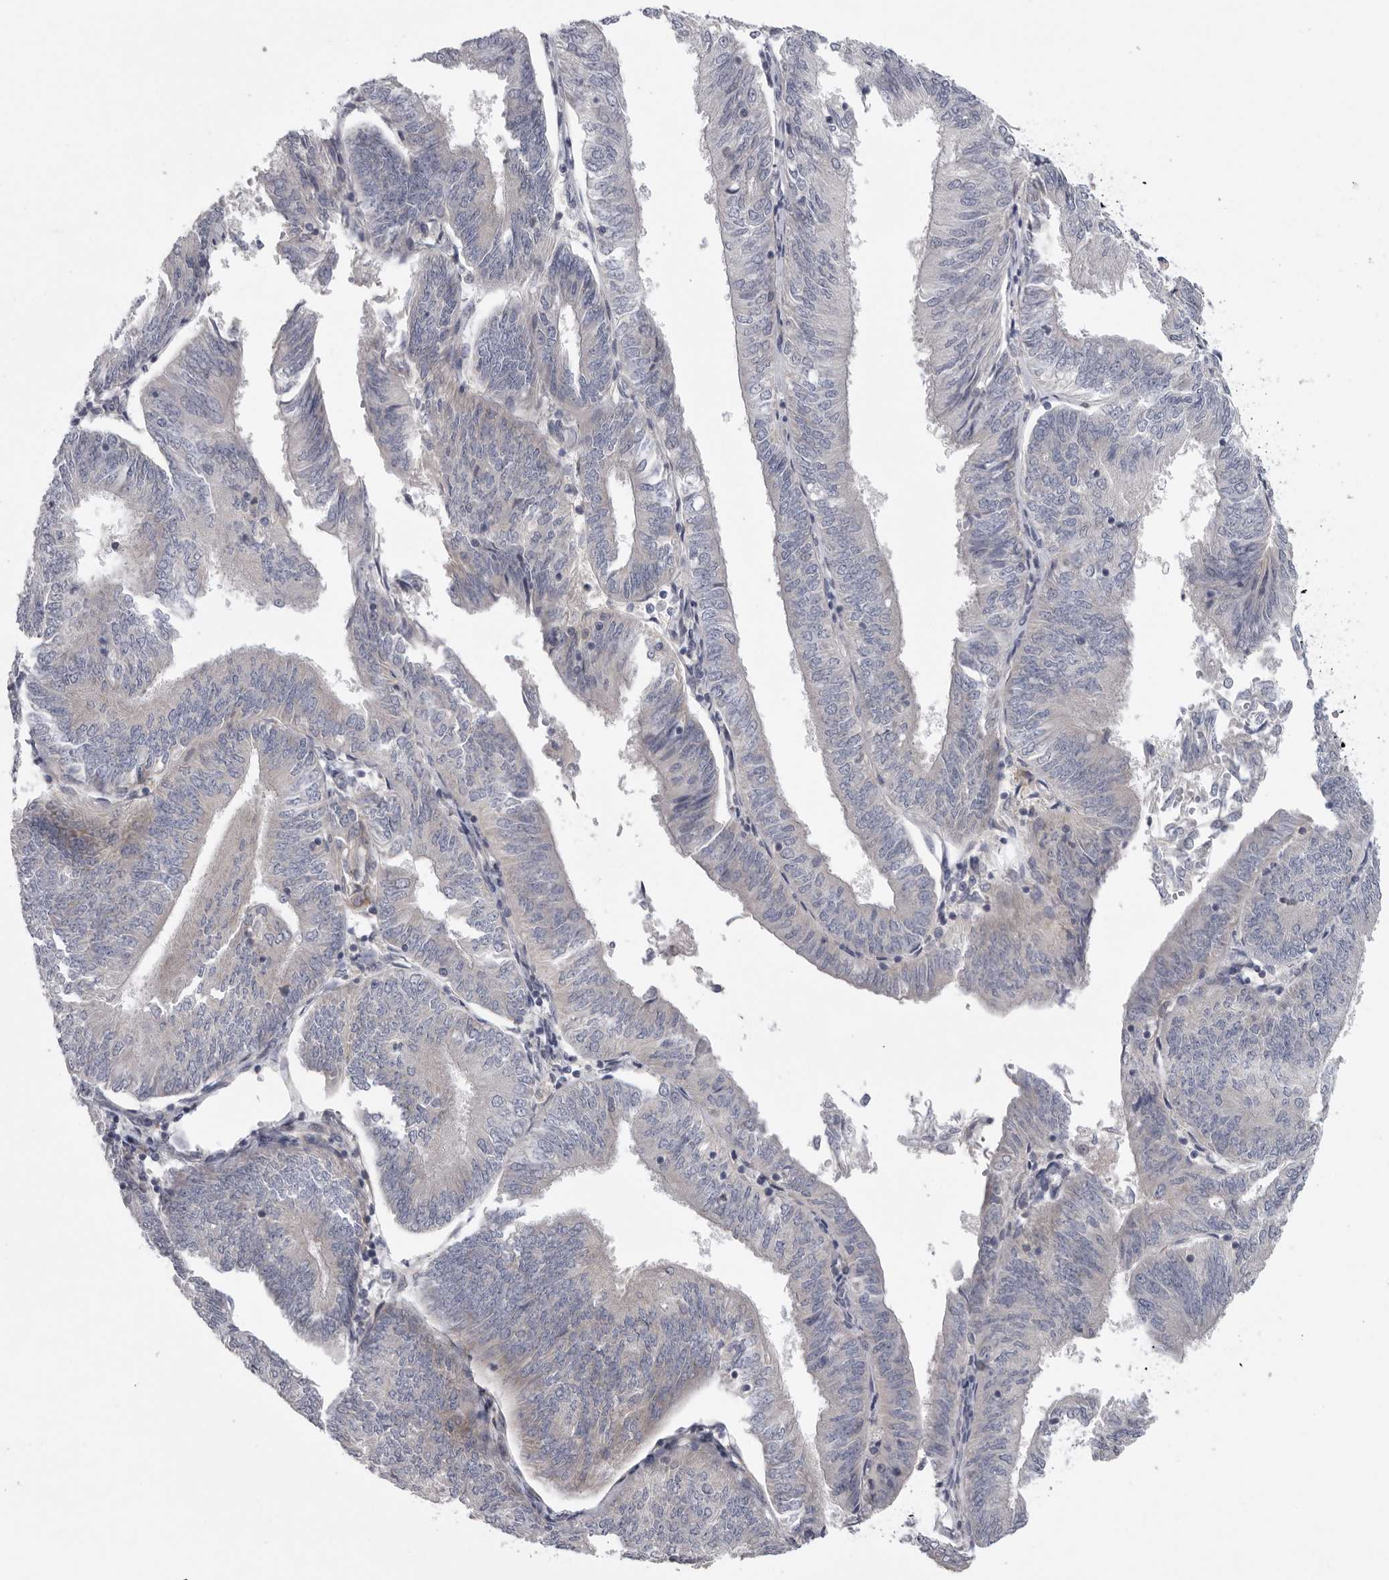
{"staining": {"intensity": "negative", "quantity": "none", "location": "none"}, "tissue": "endometrial cancer", "cell_type": "Tumor cells", "image_type": "cancer", "snomed": [{"axis": "morphology", "description": "Adenocarcinoma, NOS"}, {"axis": "topography", "description": "Endometrium"}], "caption": "This is a micrograph of IHC staining of adenocarcinoma (endometrial), which shows no positivity in tumor cells.", "gene": "USP24", "patient": {"sex": "female", "age": 58}}